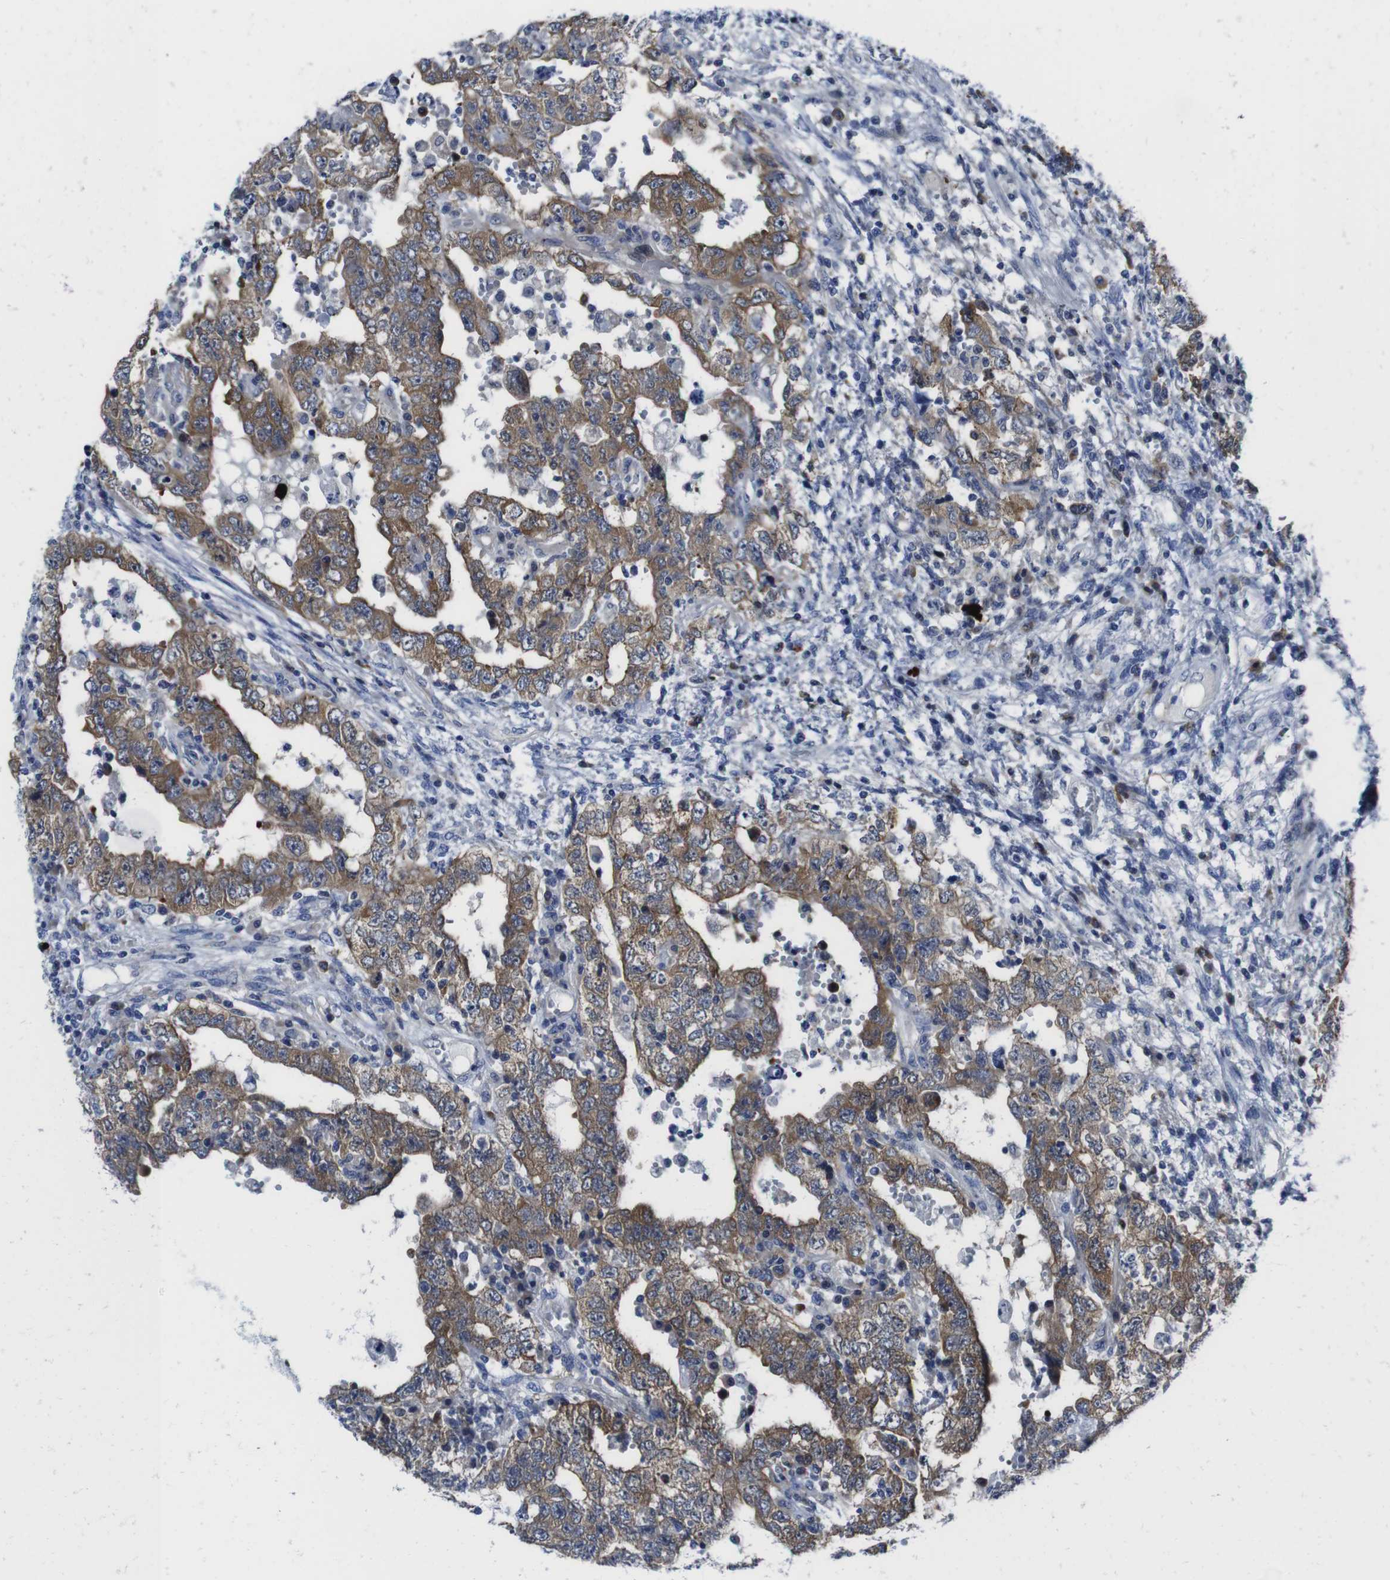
{"staining": {"intensity": "moderate", "quantity": ">75%", "location": "cytoplasmic/membranous"}, "tissue": "testis cancer", "cell_type": "Tumor cells", "image_type": "cancer", "snomed": [{"axis": "morphology", "description": "Carcinoma, Embryonal, NOS"}, {"axis": "topography", "description": "Testis"}], "caption": "The image displays staining of testis embryonal carcinoma, revealing moderate cytoplasmic/membranous protein expression (brown color) within tumor cells. Using DAB (3,3'-diaminobenzidine) (brown) and hematoxylin (blue) stains, captured at high magnification using brightfield microscopy.", "gene": "EIF4A1", "patient": {"sex": "male", "age": 26}}